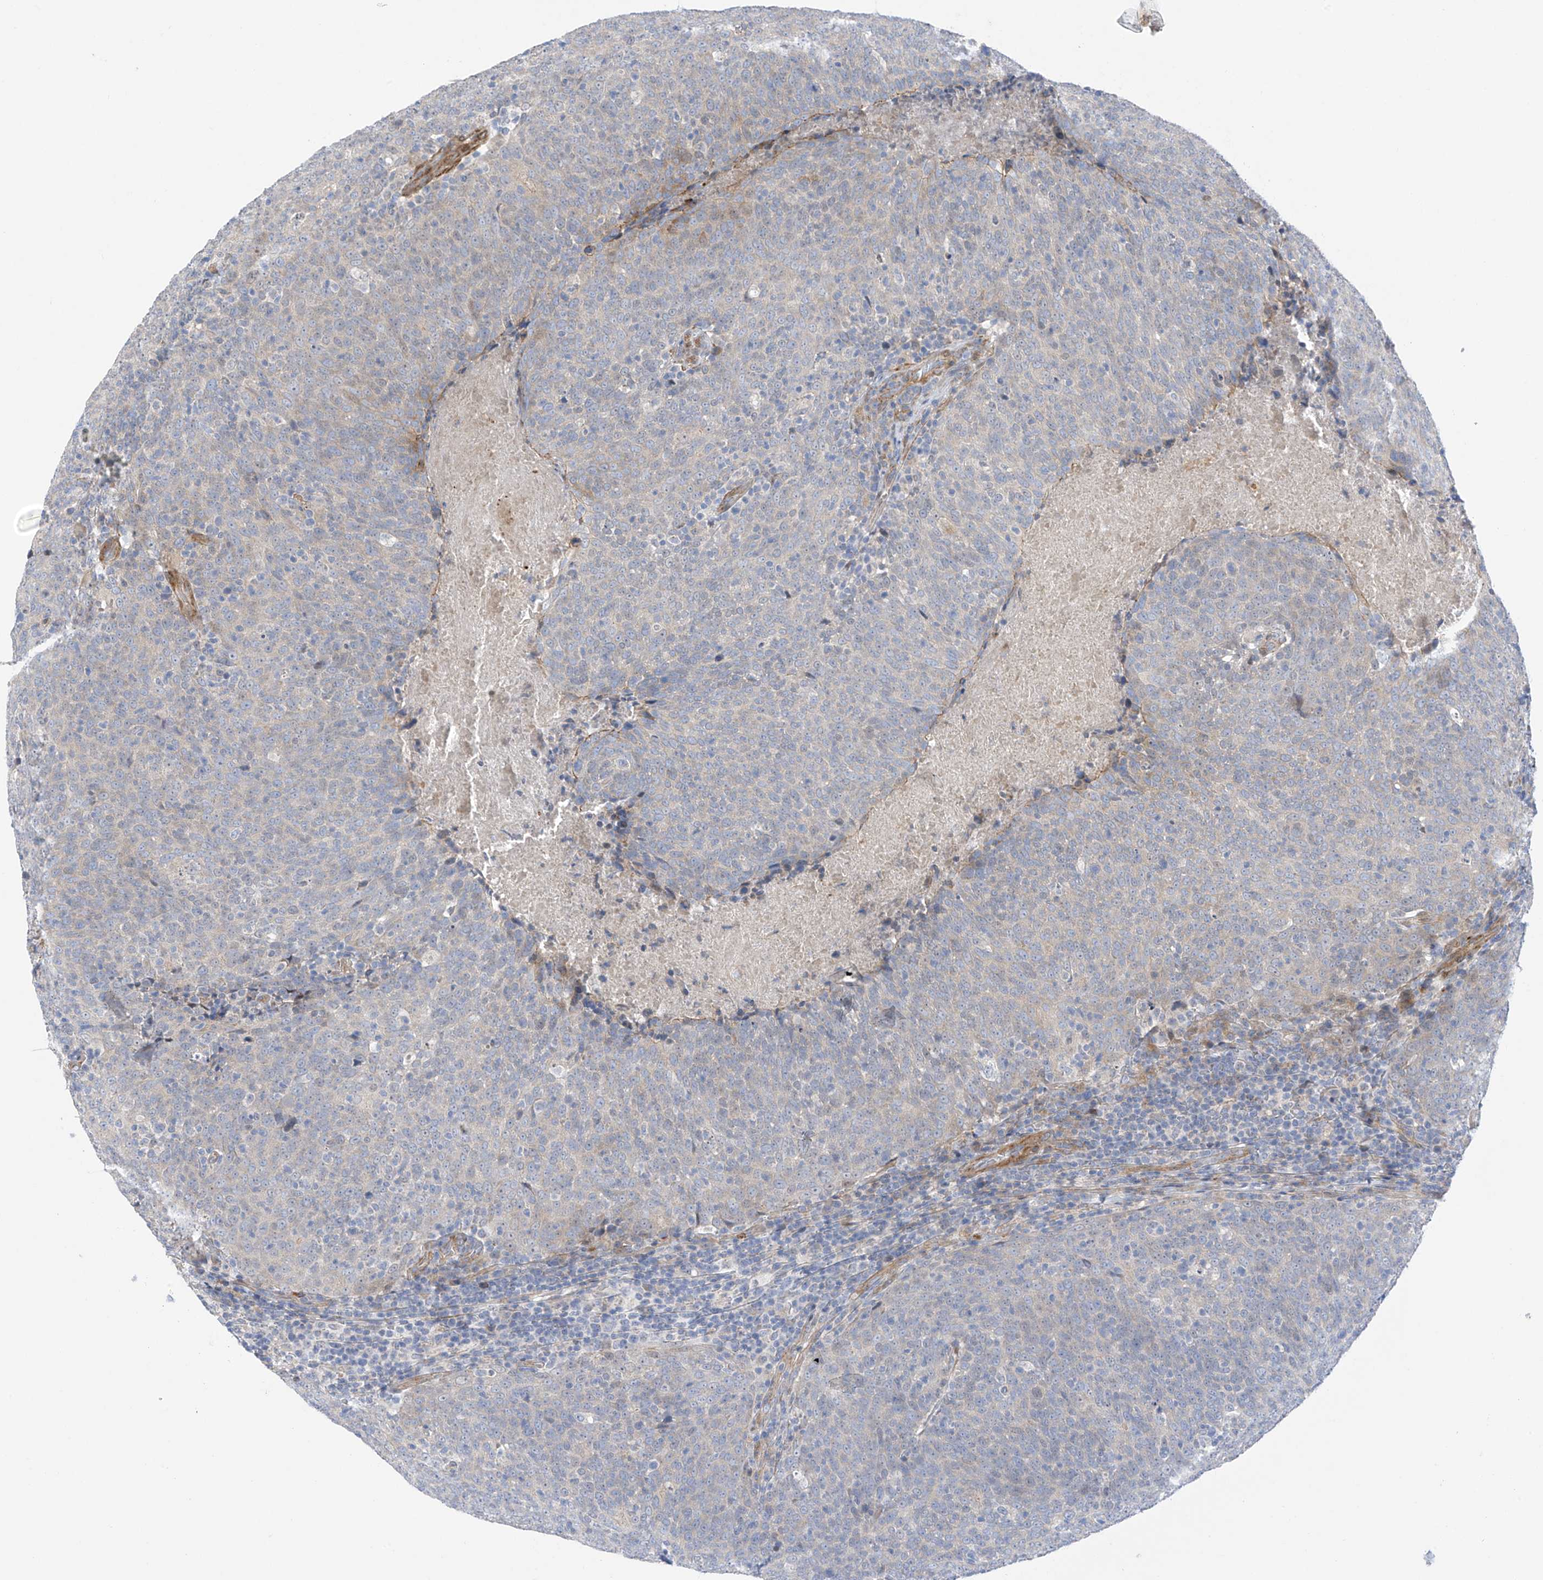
{"staining": {"intensity": "negative", "quantity": "none", "location": "none"}, "tissue": "head and neck cancer", "cell_type": "Tumor cells", "image_type": "cancer", "snomed": [{"axis": "morphology", "description": "Squamous cell carcinoma, NOS"}, {"axis": "morphology", "description": "Squamous cell carcinoma, metastatic, NOS"}, {"axis": "topography", "description": "Lymph node"}, {"axis": "topography", "description": "Head-Neck"}], "caption": "This is an immunohistochemistry micrograph of human metastatic squamous cell carcinoma (head and neck). There is no expression in tumor cells.", "gene": "ZNF641", "patient": {"sex": "male", "age": 62}}